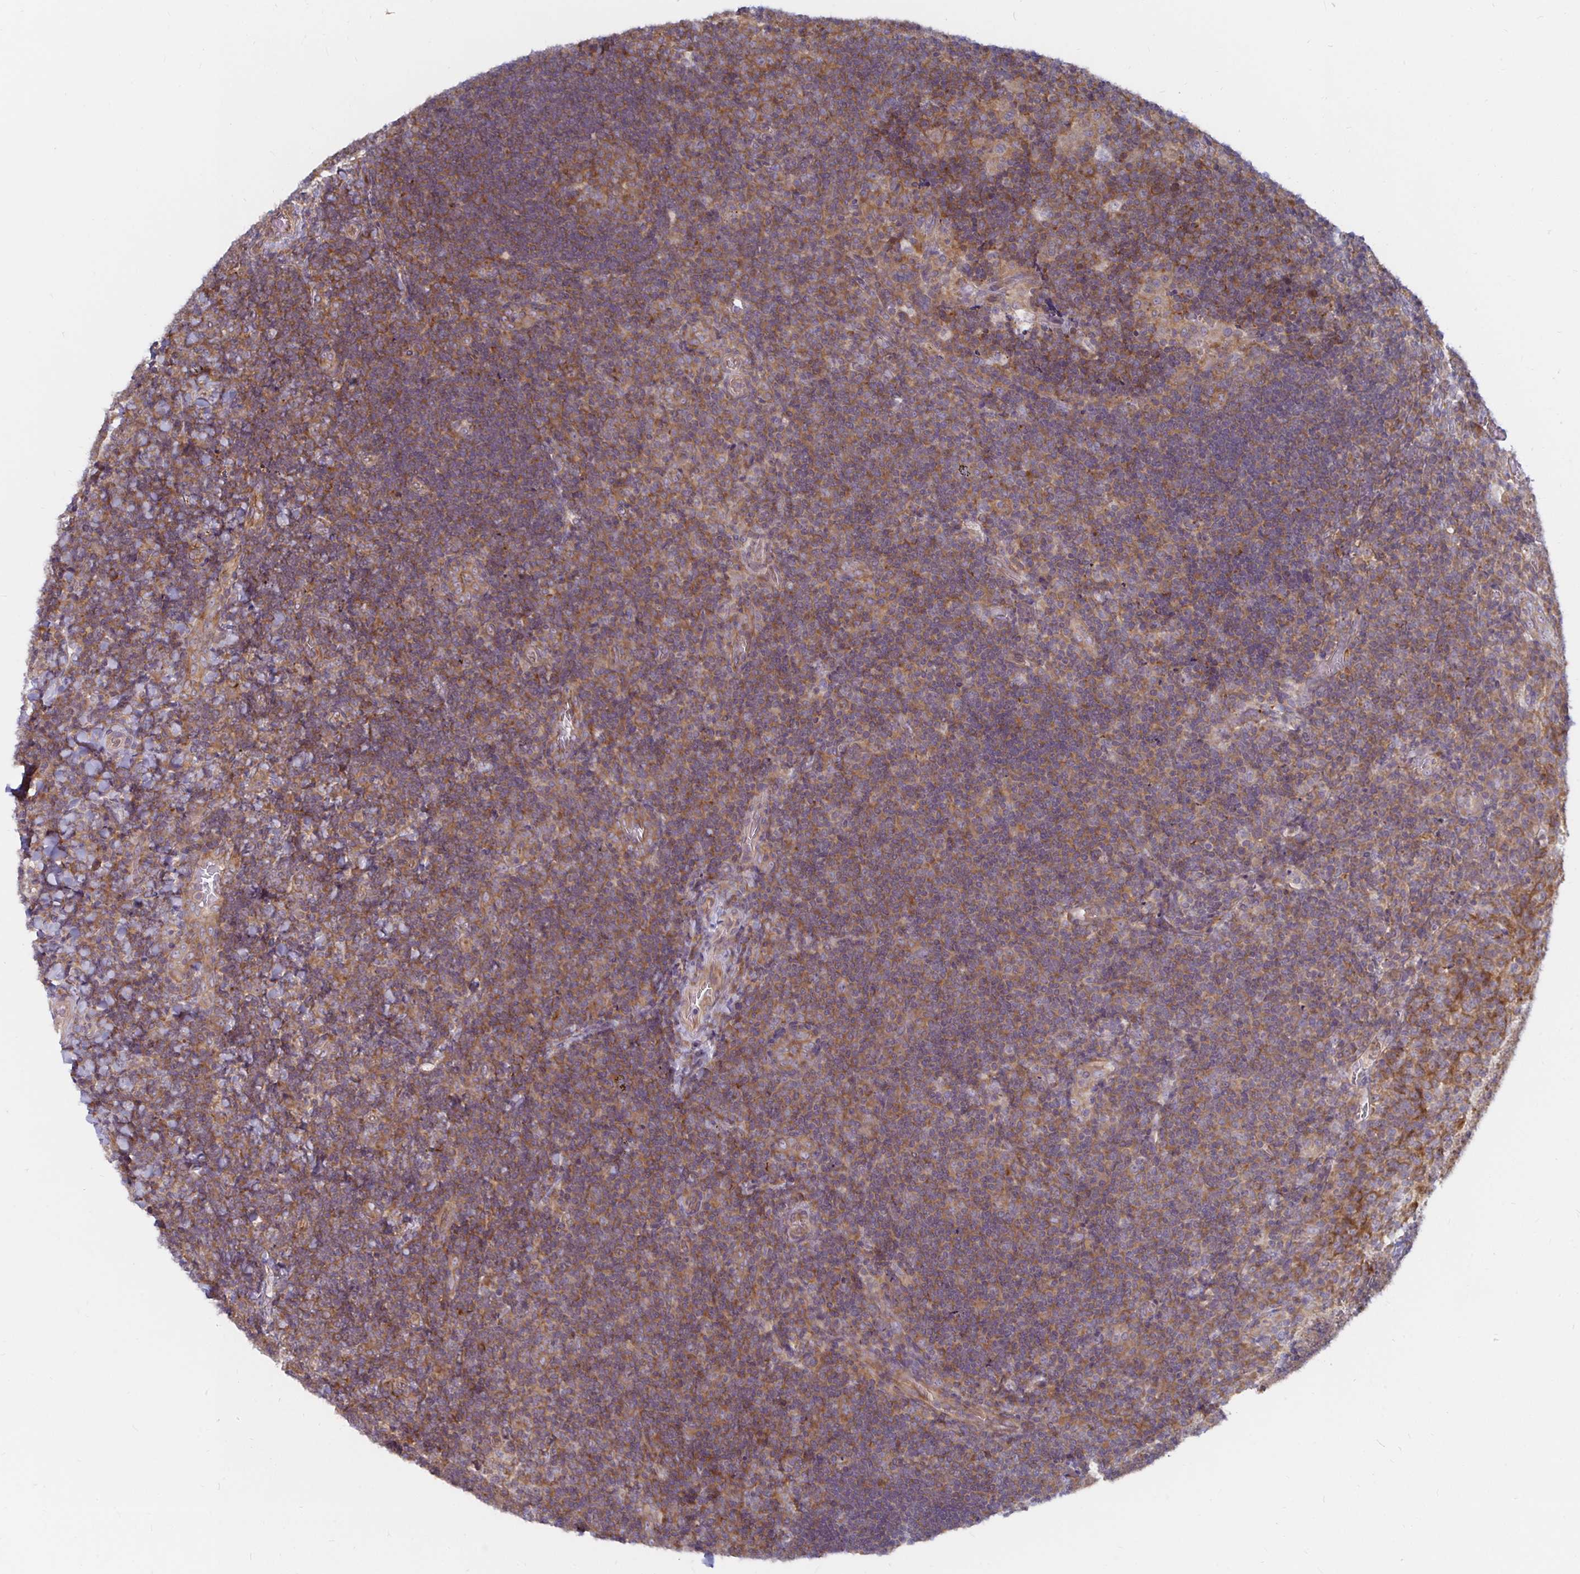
{"staining": {"intensity": "moderate", "quantity": ">75%", "location": "cytoplasmic/membranous"}, "tissue": "tonsil", "cell_type": "Germinal center cells", "image_type": "normal", "snomed": [{"axis": "morphology", "description": "Normal tissue, NOS"}, {"axis": "topography", "description": "Tonsil"}], "caption": "Immunohistochemistry photomicrograph of unremarkable human tonsil stained for a protein (brown), which exhibits medium levels of moderate cytoplasmic/membranous expression in about >75% of germinal center cells.", "gene": "PDAP1", "patient": {"sex": "male", "age": 17}}